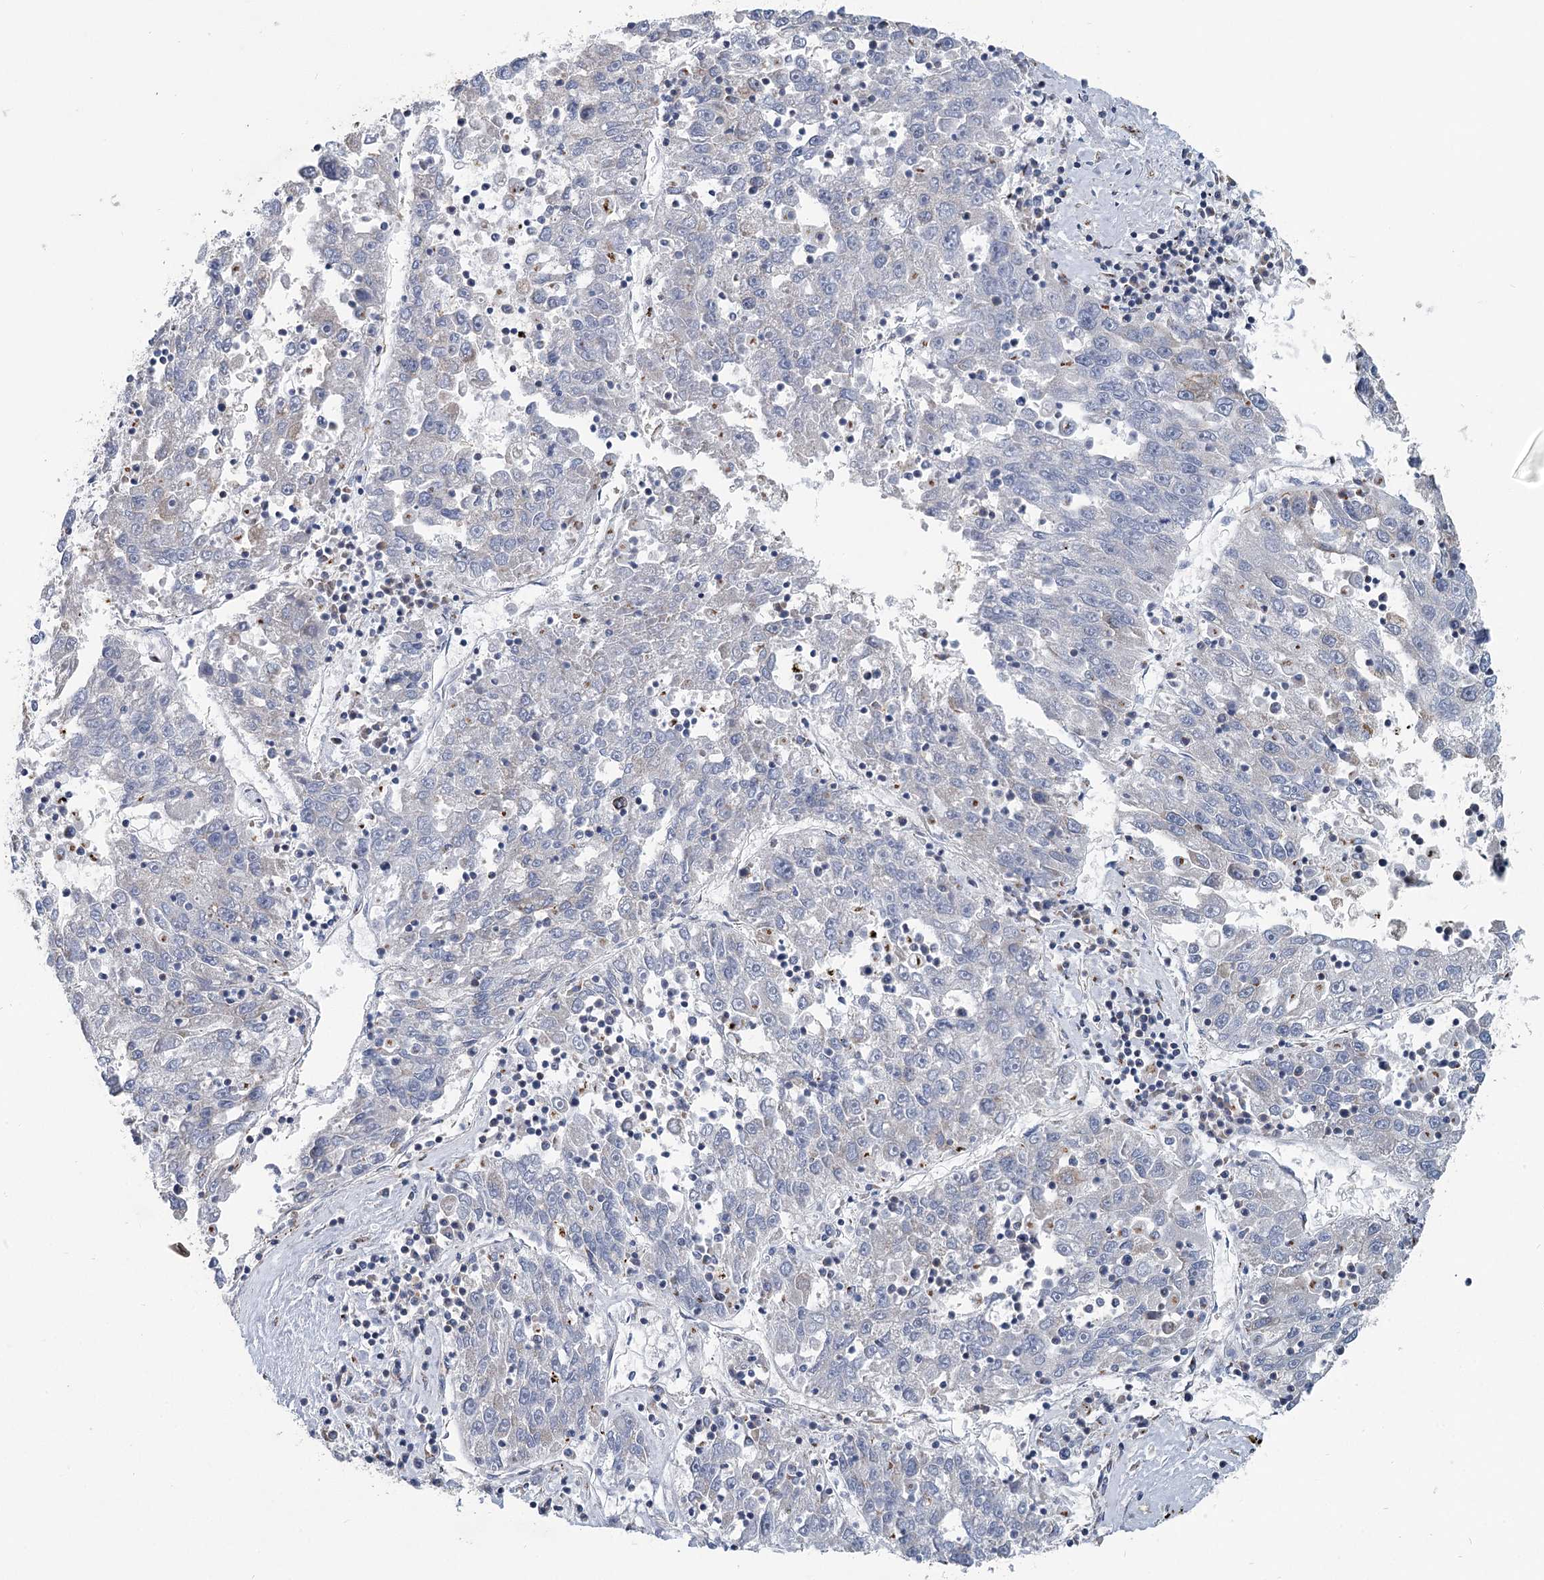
{"staining": {"intensity": "negative", "quantity": "none", "location": "none"}, "tissue": "liver cancer", "cell_type": "Tumor cells", "image_type": "cancer", "snomed": [{"axis": "morphology", "description": "Carcinoma, Hepatocellular, NOS"}, {"axis": "topography", "description": "Liver"}], "caption": "DAB (3,3'-diaminobenzidine) immunohistochemical staining of liver cancer displays no significant expression in tumor cells.", "gene": "ITIH5", "patient": {"sex": "male", "age": 49}}